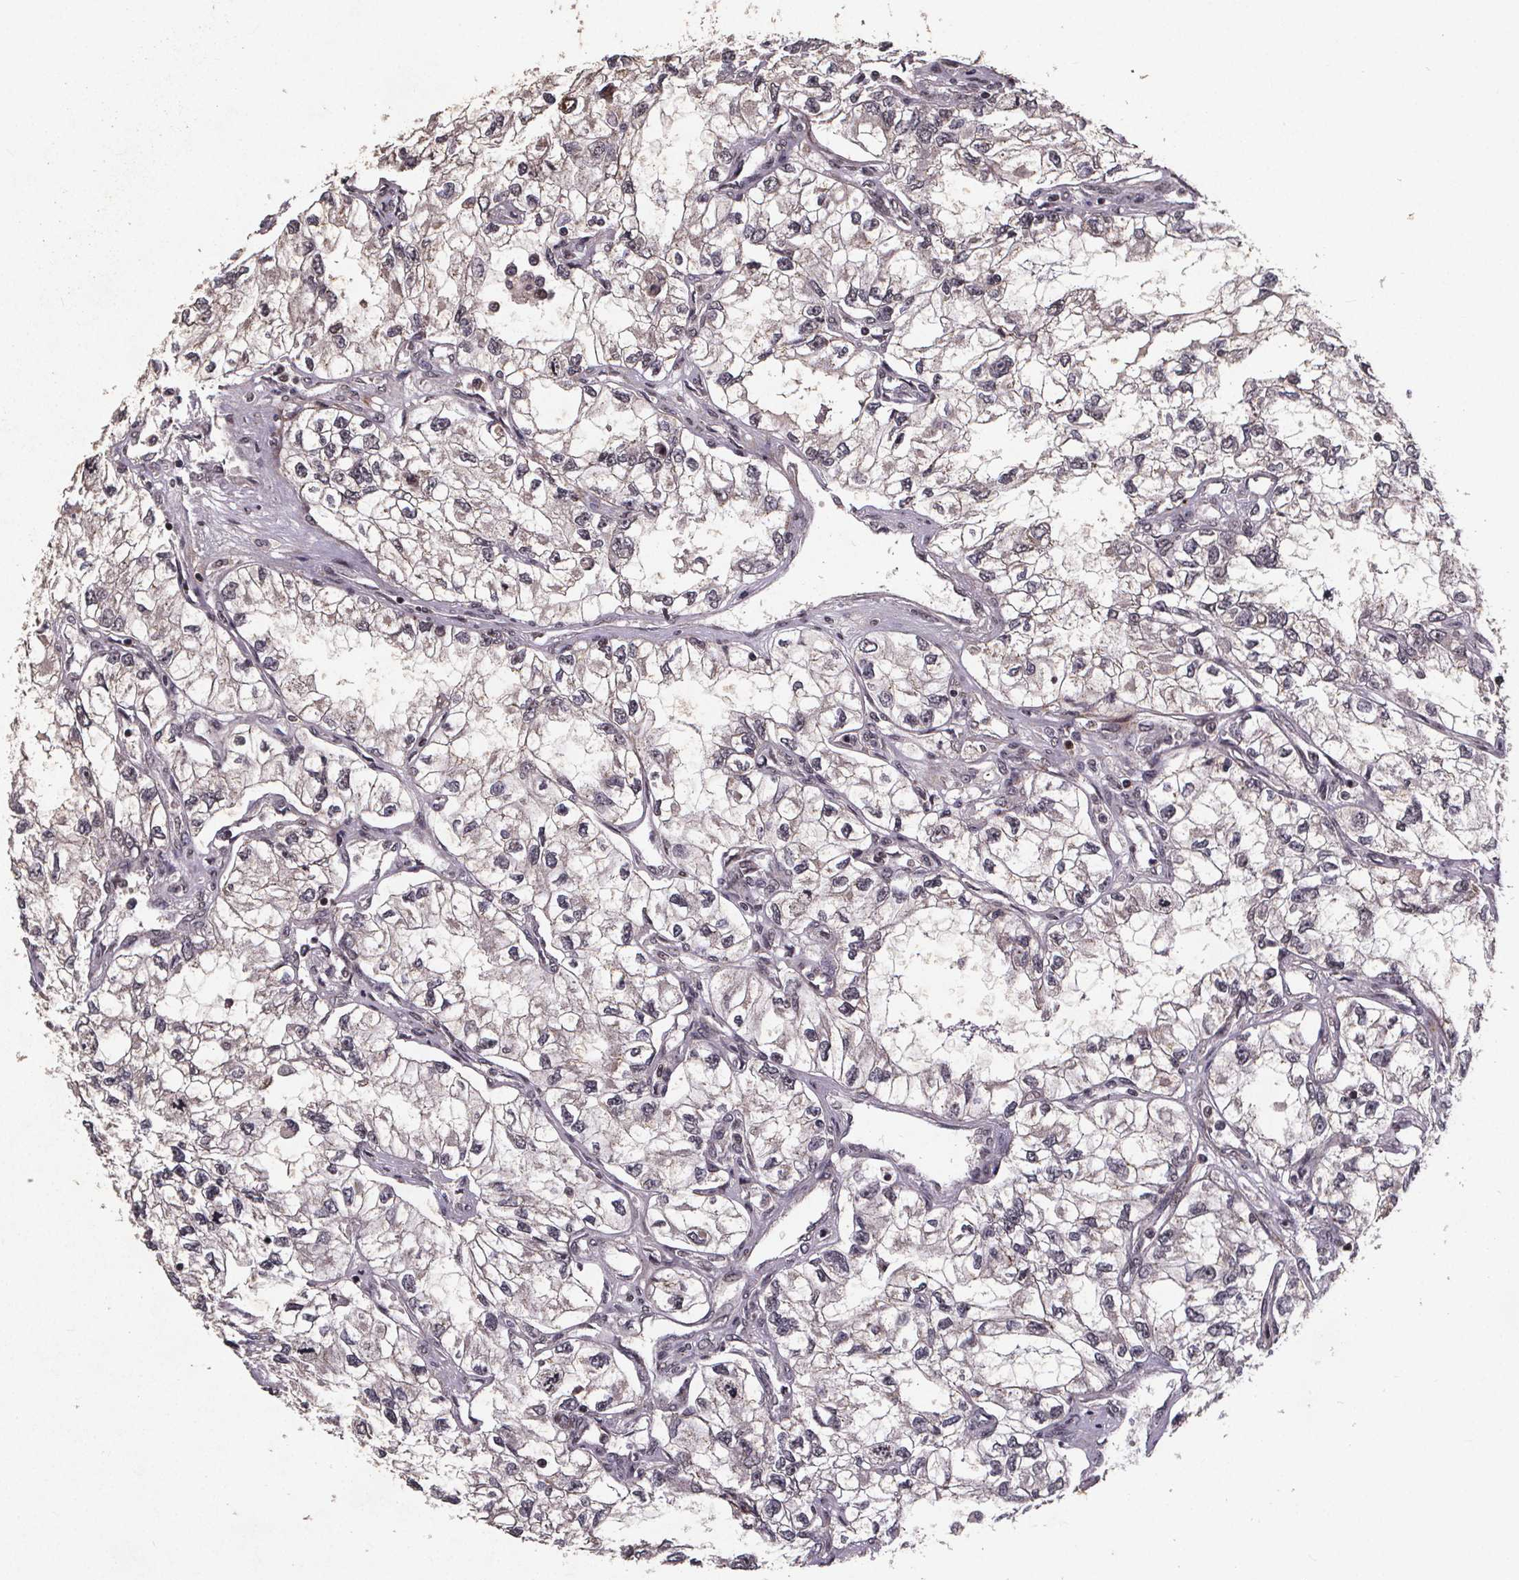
{"staining": {"intensity": "weak", "quantity": "<25%", "location": "cytoplasmic/membranous"}, "tissue": "renal cancer", "cell_type": "Tumor cells", "image_type": "cancer", "snomed": [{"axis": "morphology", "description": "Adenocarcinoma, NOS"}, {"axis": "topography", "description": "Kidney"}], "caption": "Renal cancer (adenocarcinoma) was stained to show a protein in brown. There is no significant staining in tumor cells.", "gene": "GPX3", "patient": {"sex": "female", "age": 59}}